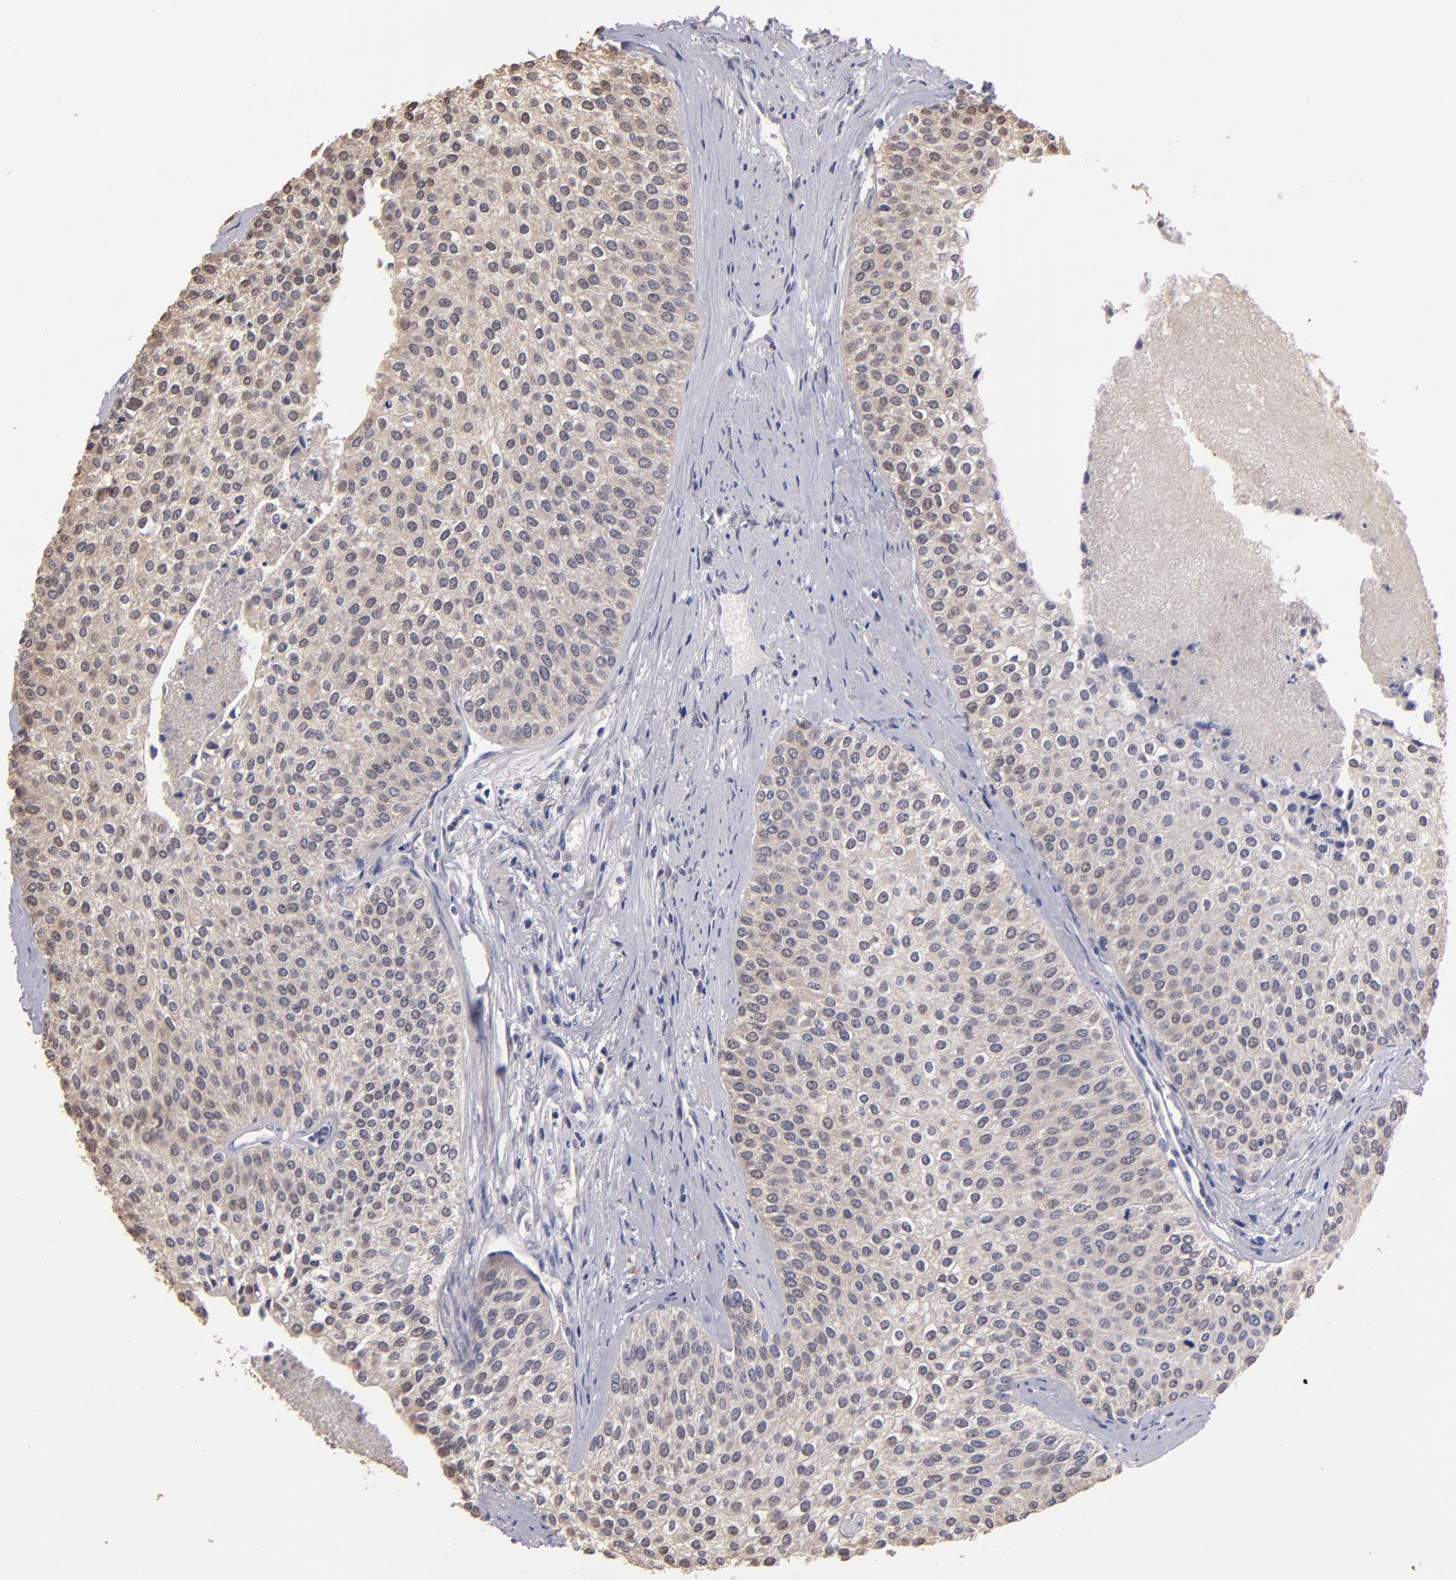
{"staining": {"intensity": "weak", "quantity": ">75%", "location": "cytoplasmic/membranous,nuclear"}, "tissue": "urothelial cancer", "cell_type": "Tumor cells", "image_type": "cancer", "snomed": [{"axis": "morphology", "description": "Urothelial carcinoma, Low grade"}, {"axis": "topography", "description": "Urinary bladder"}], "caption": "Approximately >75% of tumor cells in human urothelial carcinoma (low-grade) demonstrate weak cytoplasmic/membranous and nuclear protein staining as visualized by brown immunohistochemical staining.", "gene": "S100A1", "patient": {"sex": "female", "age": 73}}